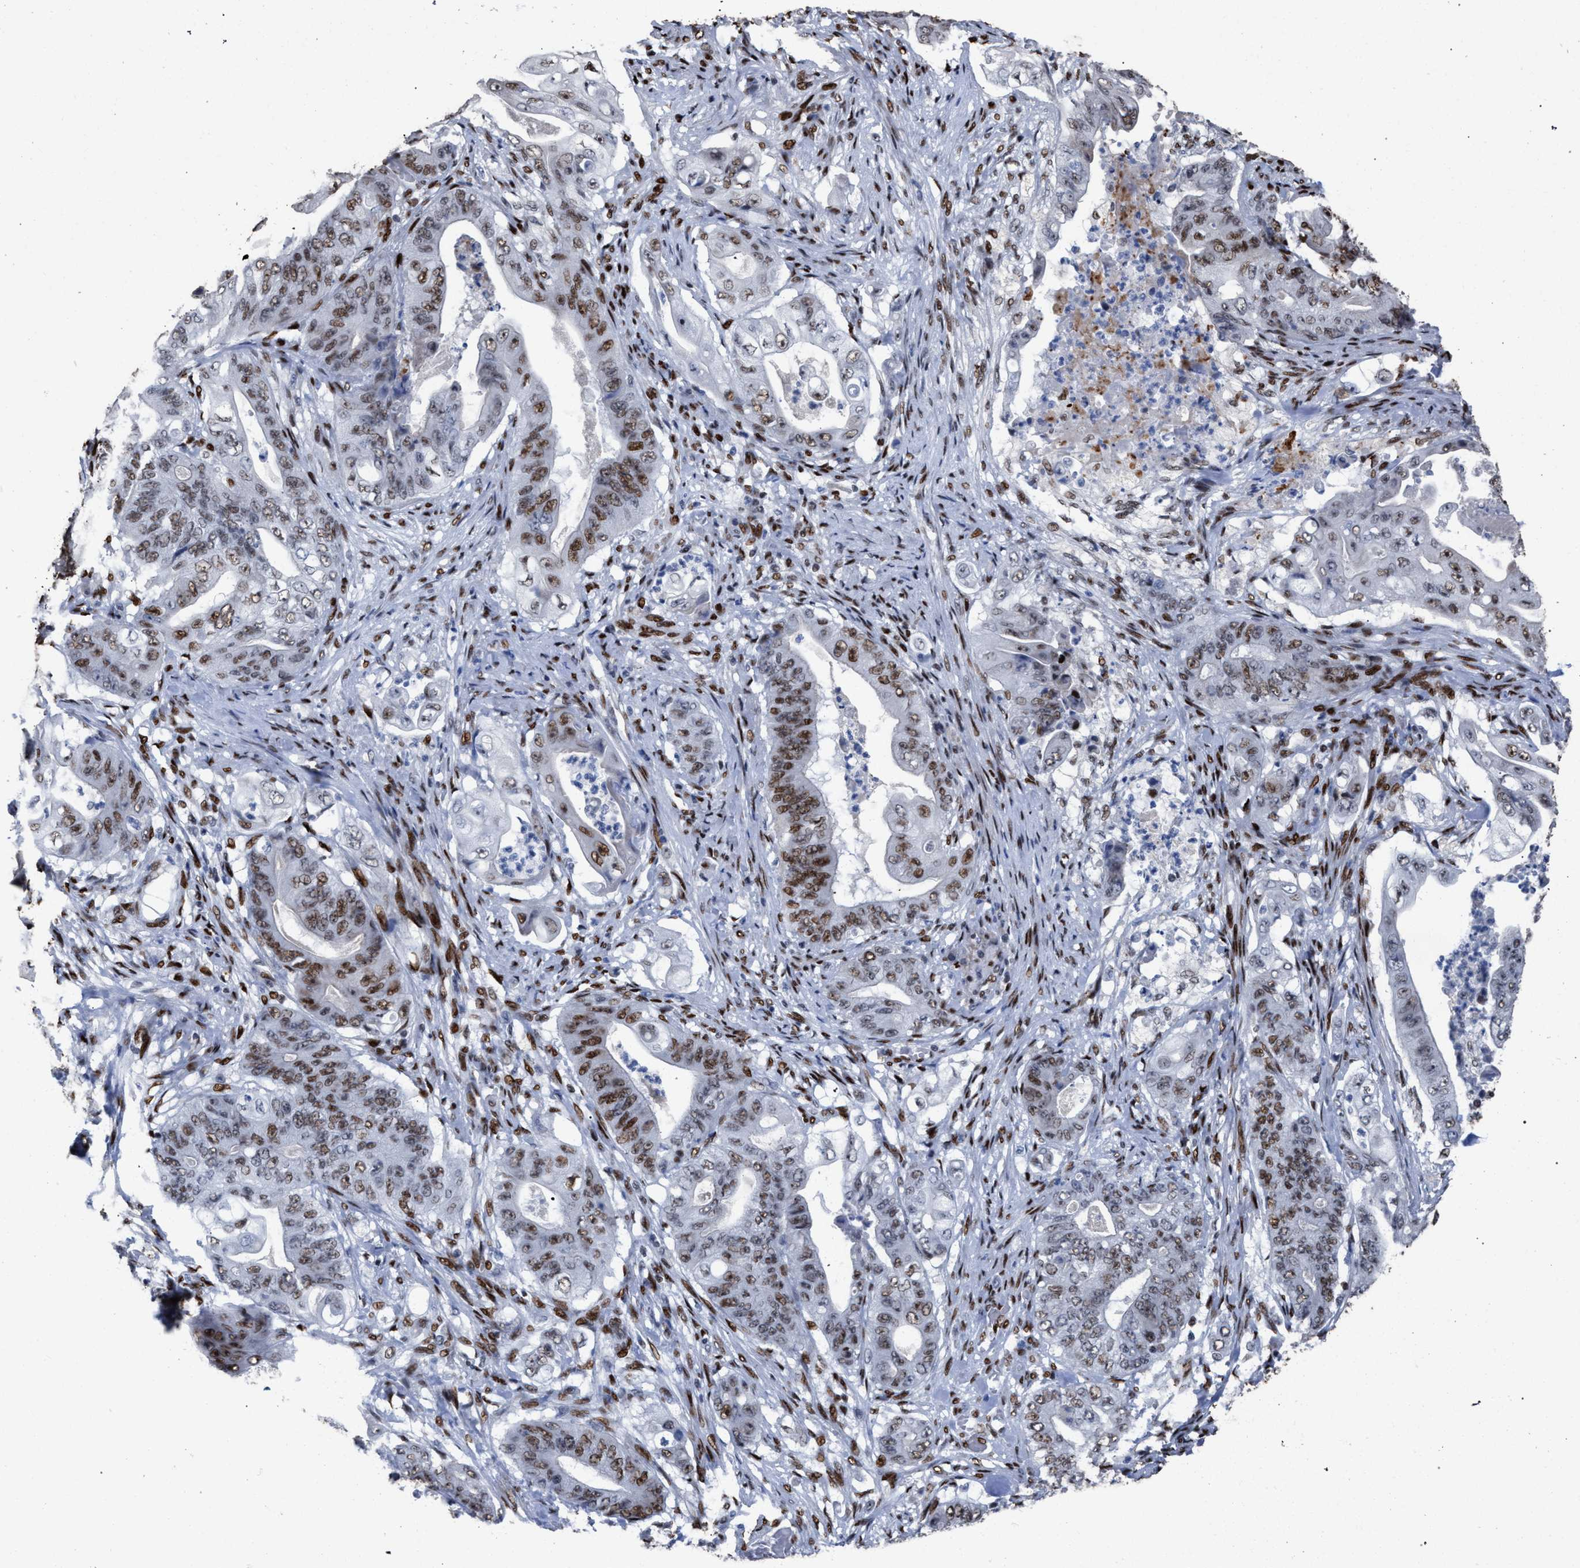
{"staining": {"intensity": "moderate", "quantity": "25%-75%", "location": "nuclear"}, "tissue": "stomach cancer", "cell_type": "Tumor cells", "image_type": "cancer", "snomed": [{"axis": "morphology", "description": "Adenocarcinoma, NOS"}, {"axis": "topography", "description": "Stomach"}], "caption": "Immunohistochemistry photomicrograph of neoplastic tissue: human stomach cancer stained using IHC reveals medium levels of moderate protein expression localized specifically in the nuclear of tumor cells, appearing as a nuclear brown color.", "gene": "TP53BP1", "patient": {"sex": "female", "age": 73}}